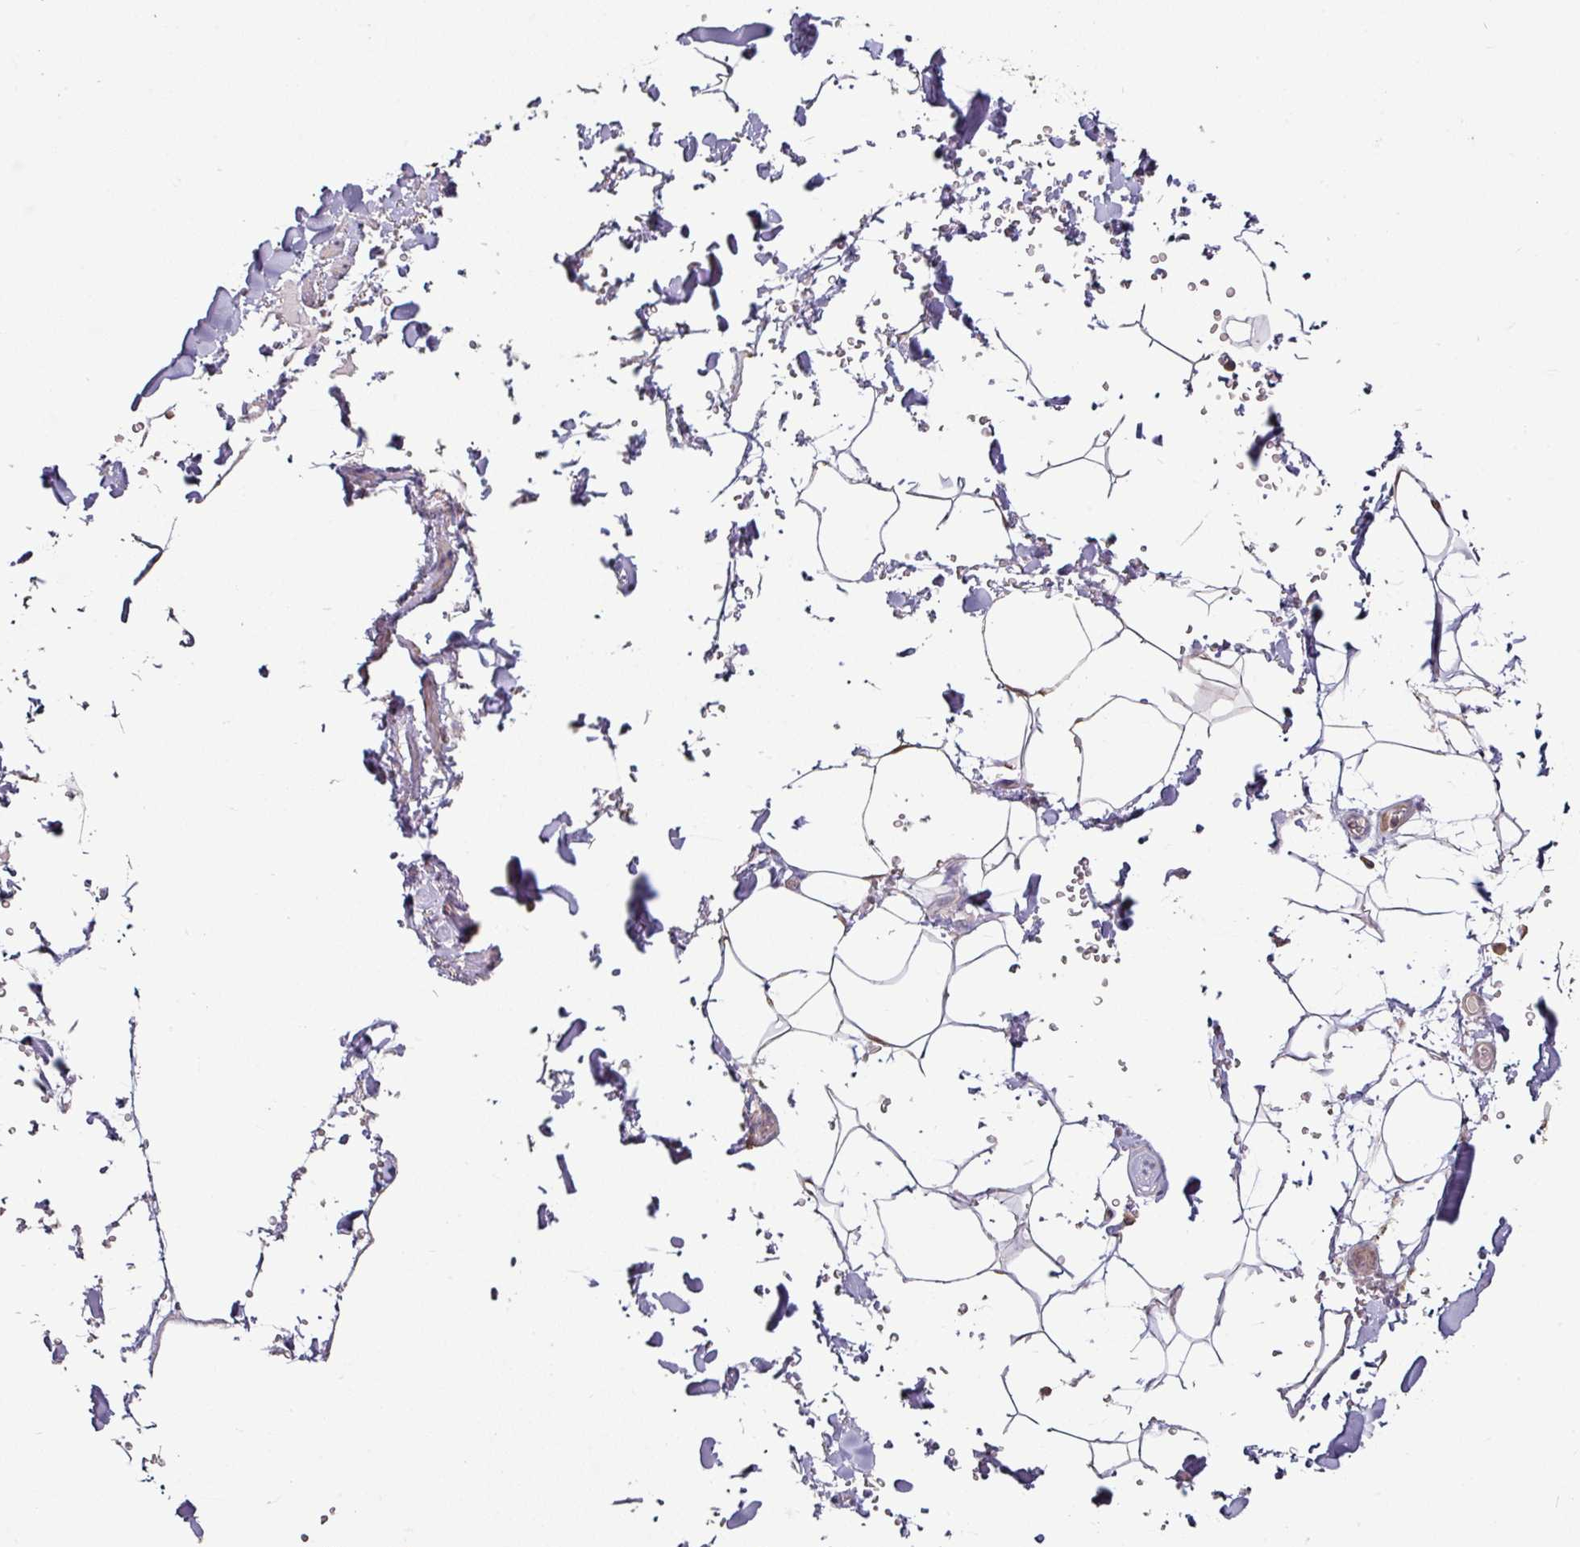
{"staining": {"intensity": "negative", "quantity": "none", "location": "none"}, "tissue": "adipose tissue", "cell_type": "Adipocytes", "image_type": "normal", "snomed": [{"axis": "morphology", "description": "Normal tissue, NOS"}, {"axis": "topography", "description": "Rectum"}, {"axis": "topography", "description": "Peripheral nerve tissue"}], "caption": "IHC histopathology image of benign human adipose tissue stained for a protein (brown), which exhibits no expression in adipocytes. Brightfield microscopy of immunohistochemistry (IHC) stained with DAB (brown) and hematoxylin (blue), captured at high magnification.", "gene": "OR2D3", "patient": {"sex": "female", "age": 69}}